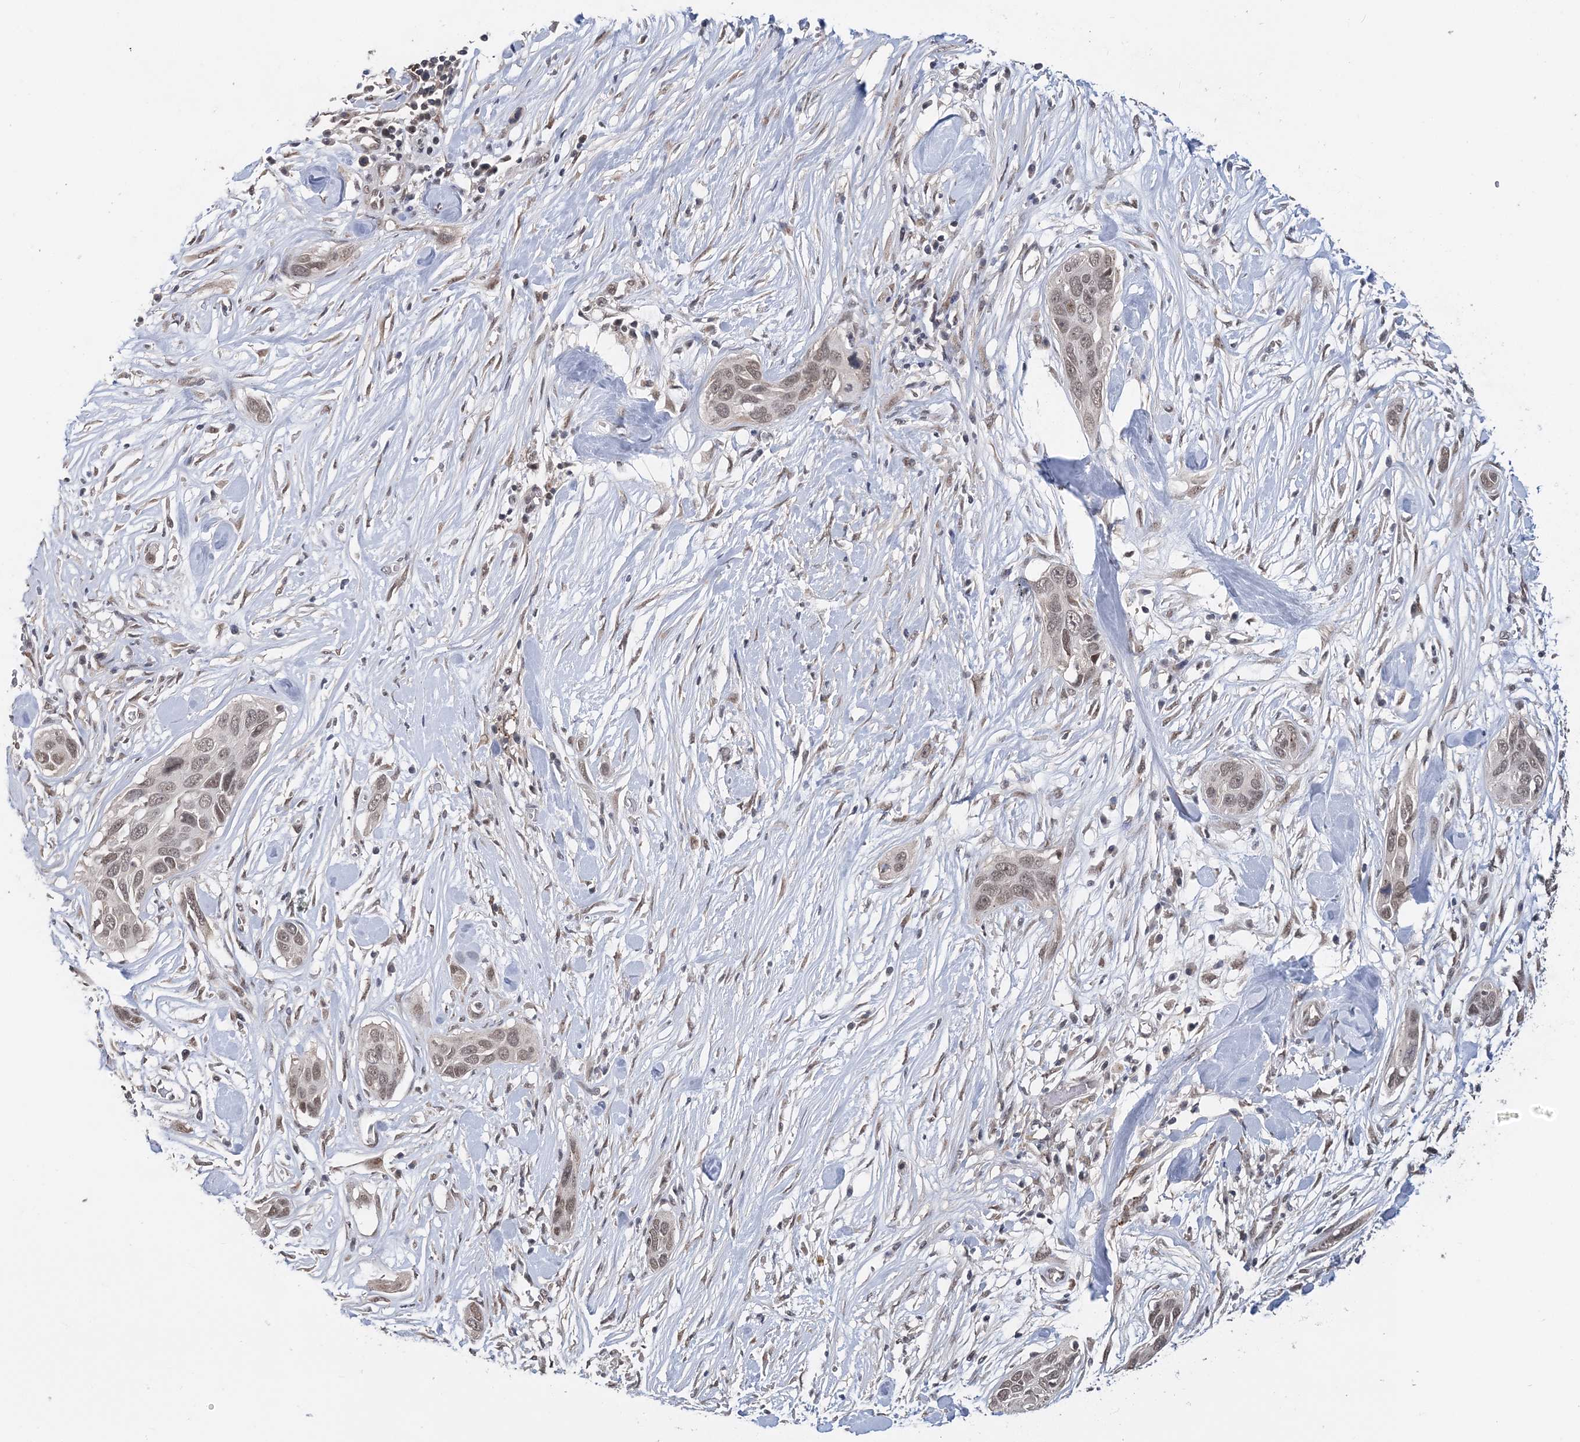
{"staining": {"intensity": "weak", "quantity": "<25%", "location": "nuclear"}, "tissue": "pancreatic cancer", "cell_type": "Tumor cells", "image_type": "cancer", "snomed": [{"axis": "morphology", "description": "Adenocarcinoma, NOS"}, {"axis": "topography", "description": "Pancreas"}], "caption": "Pancreatic cancer stained for a protein using immunohistochemistry reveals no staining tumor cells.", "gene": "TSHZ2", "patient": {"sex": "female", "age": 60}}